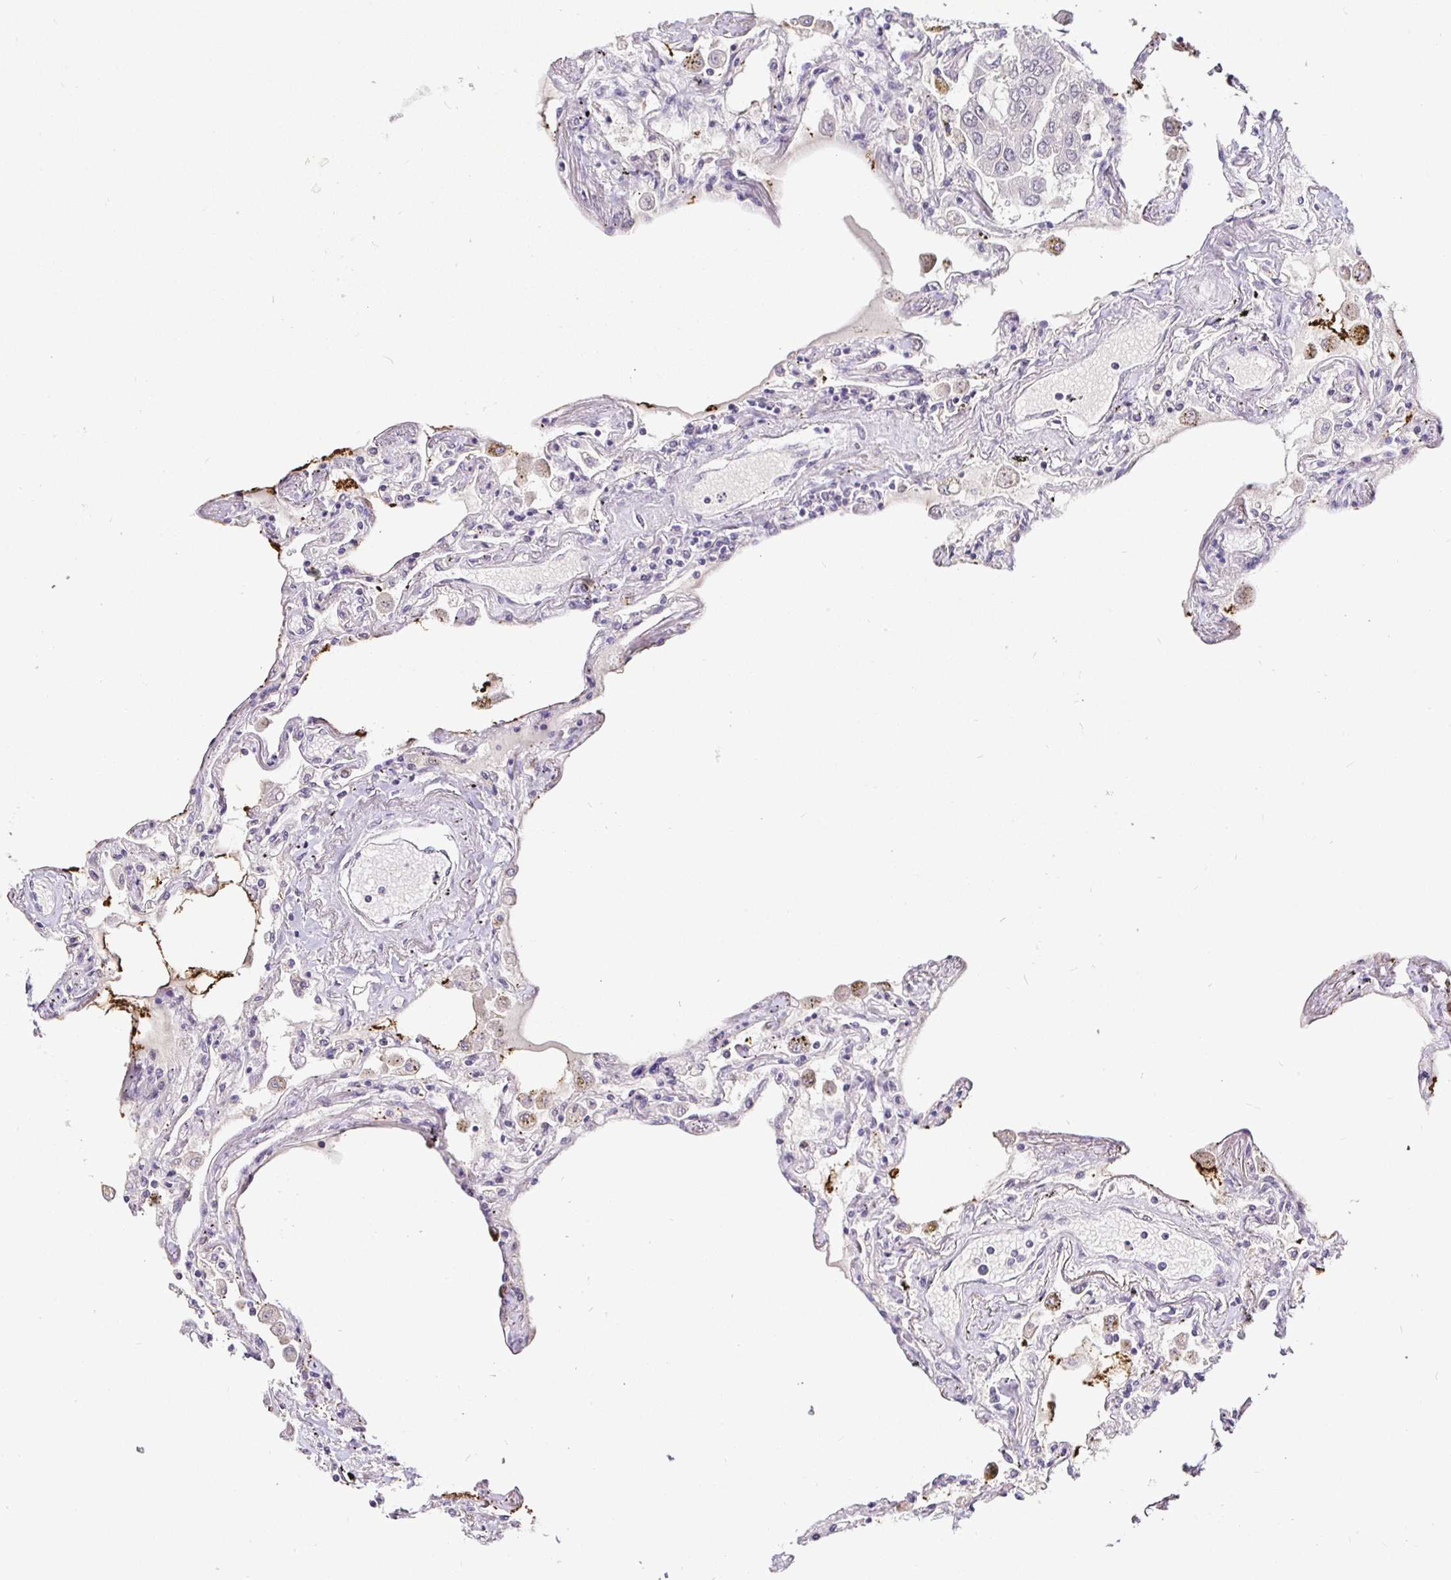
{"staining": {"intensity": "negative", "quantity": "none", "location": "none"}, "tissue": "lung", "cell_type": "Alveolar cells", "image_type": "normal", "snomed": [{"axis": "morphology", "description": "Normal tissue, NOS"}, {"axis": "morphology", "description": "Adenocarcinoma, NOS"}, {"axis": "topography", "description": "Cartilage tissue"}, {"axis": "topography", "description": "Lung"}], "caption": "Photomicrograph shows no significant protein staining in alveolar cells of normal lung.", "gene": "NUP188", "patient": {"sex": "female", "age": 67}}